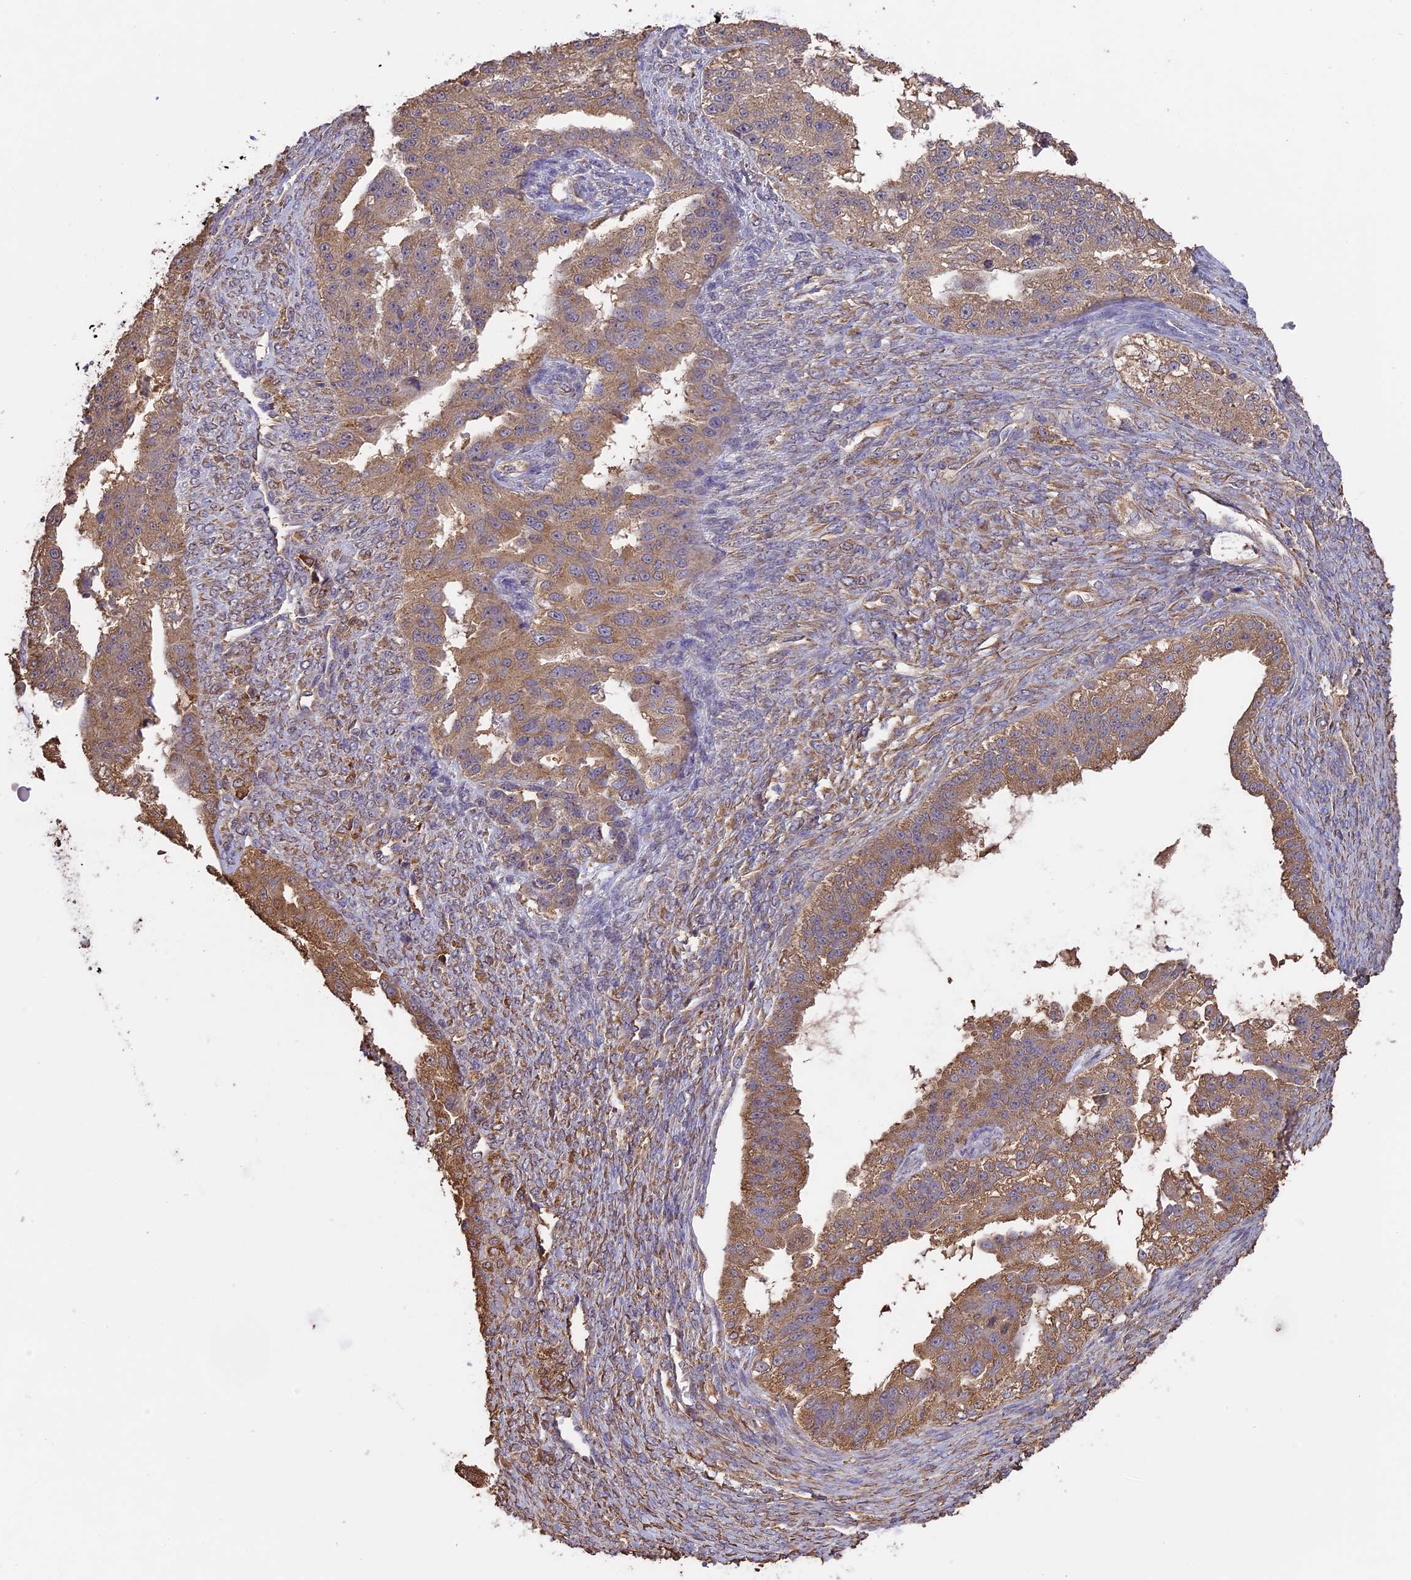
{"staining": {"intensity": "moderate", "quantity": "25%-75%", "location": "cytoplasmic/membranous"}, "tissue": "ovarian cancer", "cell_type": "Tumor cells", "image_type": "cancer", "snomed": [{"axis": "morphology", "description": "Cystadenocarcinoma, serous, NOS"}, {"axis": "topography", "description": "Ovary"}], "caption": "Serous cystadenocarcinoma (ovarian) stained with immunohistochemistry (IHC) demonstrates moderate cytoplasmic/membranous expression in about 25%-75% of tumor cells.", "gene": "ARHGAP19", "patient": {"sex": "female", "age": 58}}